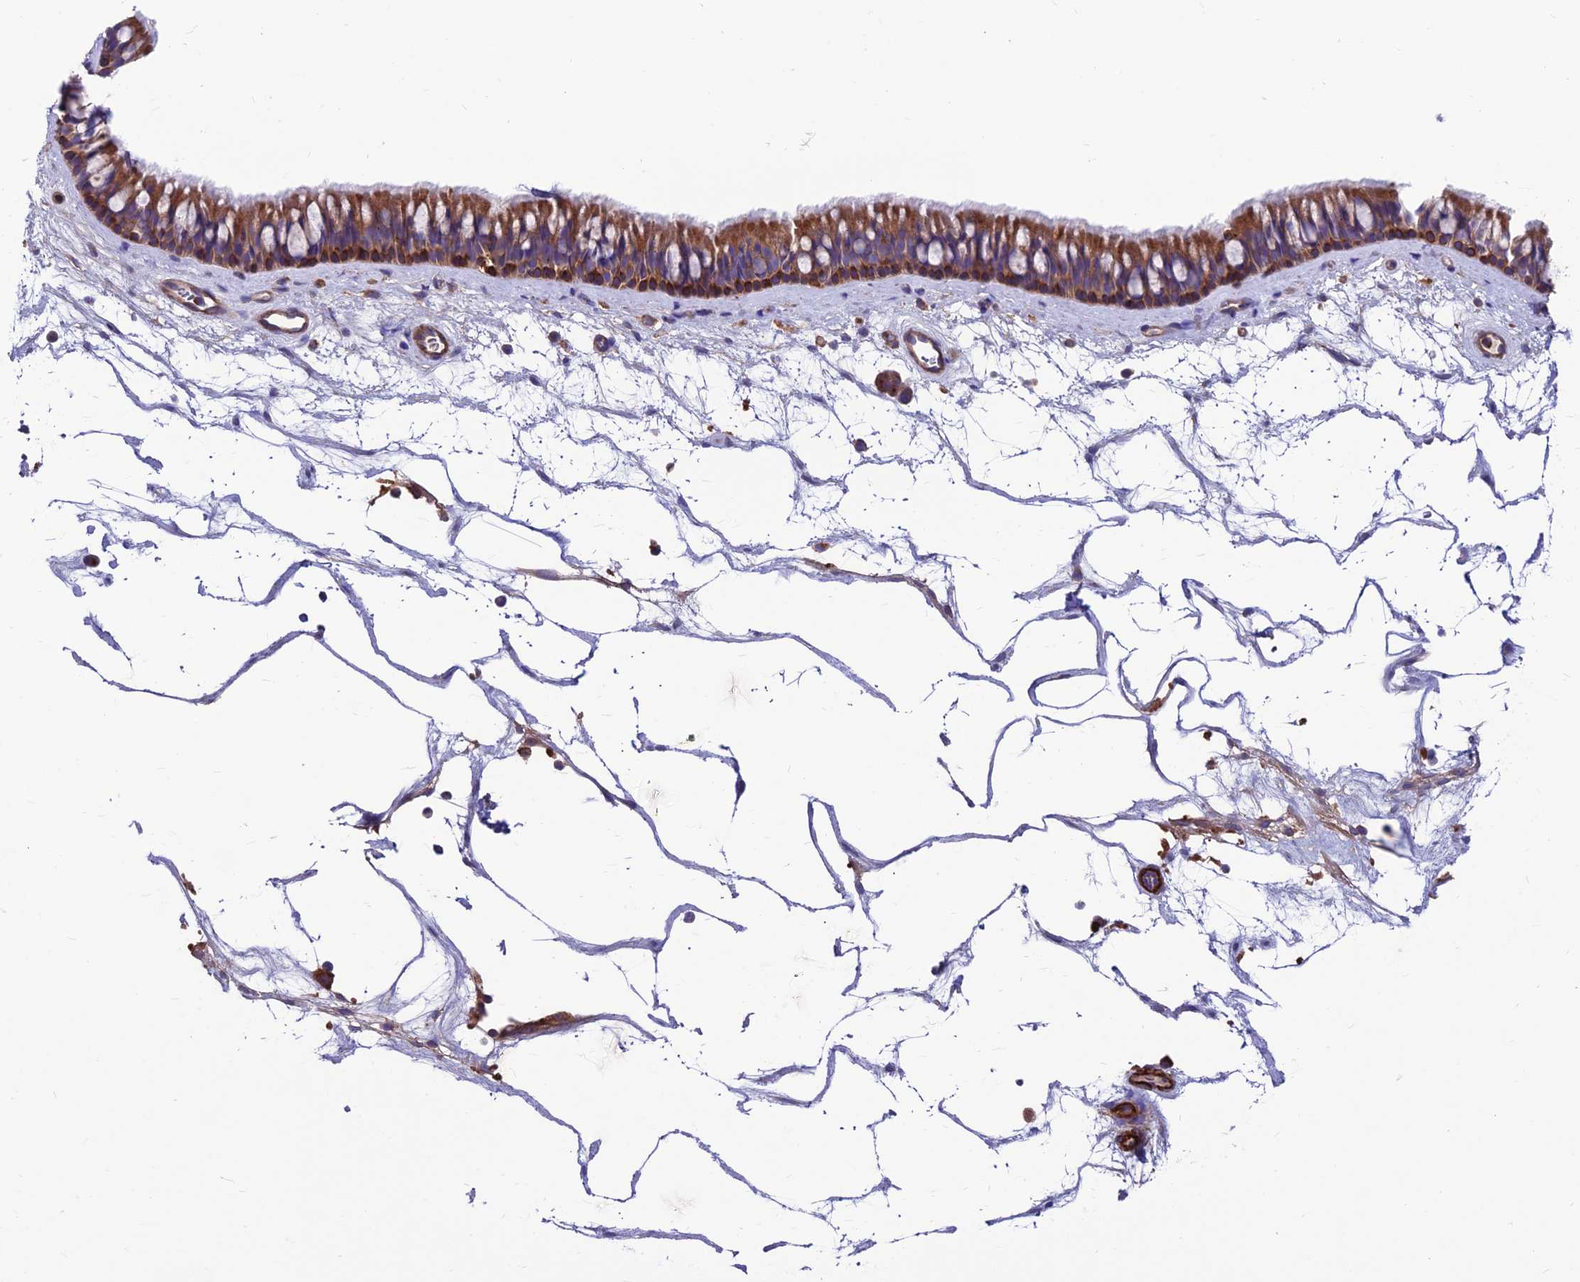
{"staining": {"intensity": "moderate", "quantity": ">75%", "location": "cytoplasmic/membranous"}, "tissue": "nasopharynx", "cell_type": "Respiratory epithelial cells", "image_type": "normal", "snomed": [{"axis": "morphology", "description": "Normal tissue, NOS"}, {"axis": "topography", "description": "Nasopharynx"}], "caption": "The histopathology image reveals staining of normal nasopharynx, revealing moderate cytoplasmic/membranous protein expression (brown color) within respiratory epithelial cells. (brown staining indicates protein expression, while blue staining denotes nuclei).", "gene": "VPS16", "patient": {"sex": "male", "age": 64}}